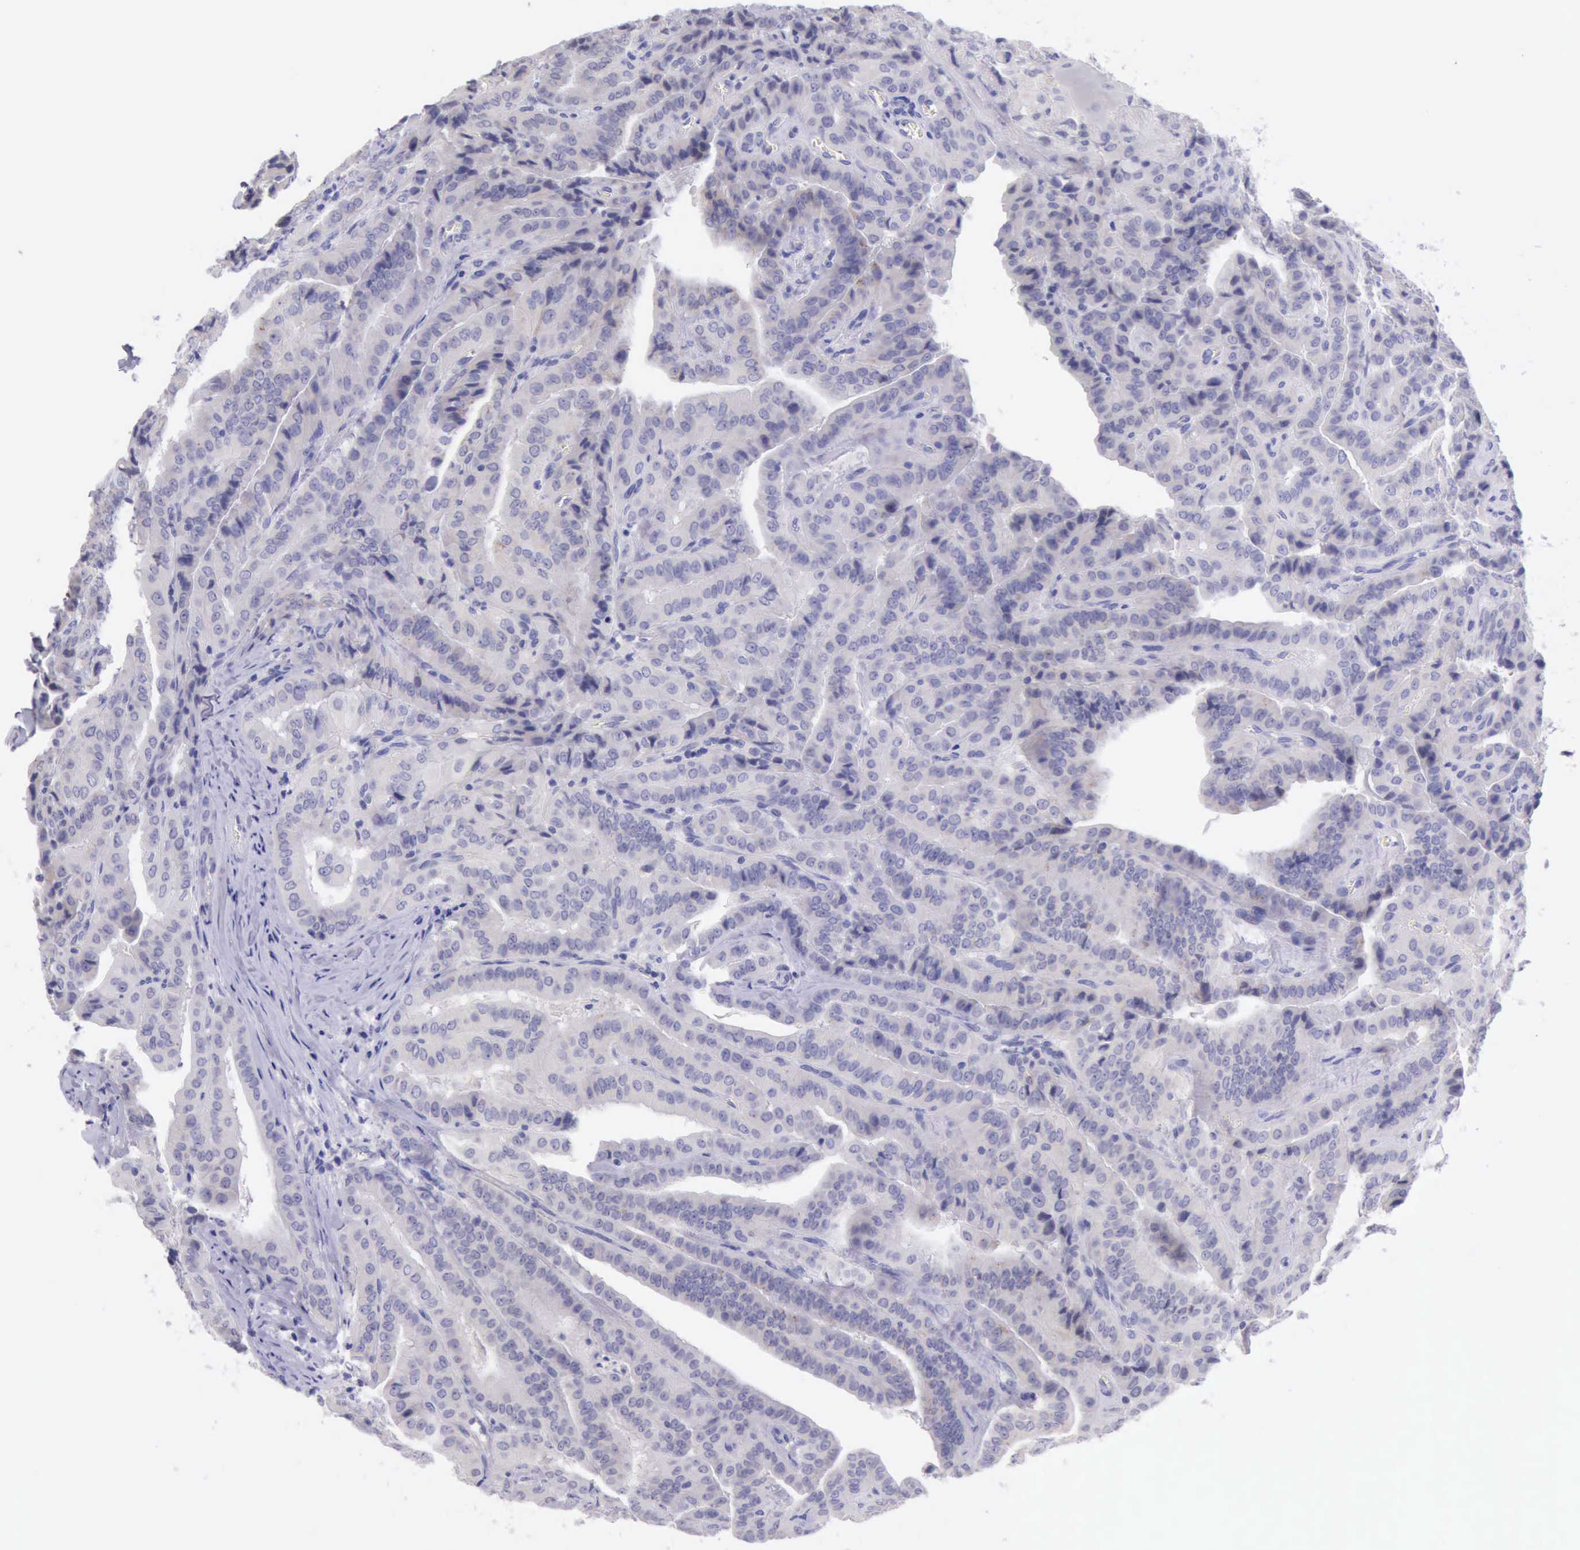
{"staining": {"intensity": "negative", "quantity": "none", "location": "none"}, "tissue": "thyroid cancer", "cell_type": "Tumor cells", "image_type": "cancer", "snomed": [{"axis": "morphology", "description": "Papillary adenocarcinoma, NOS"}, {"axis": "topography", "description": "Thyroid gland"}], "caption": "A micrograph of thyroid papillary adenocarcinoma stained for a protein shows no brown staining in tumor cells.", "gene": "LRFN5", "patient": {"sex": "female", "age": 71}}